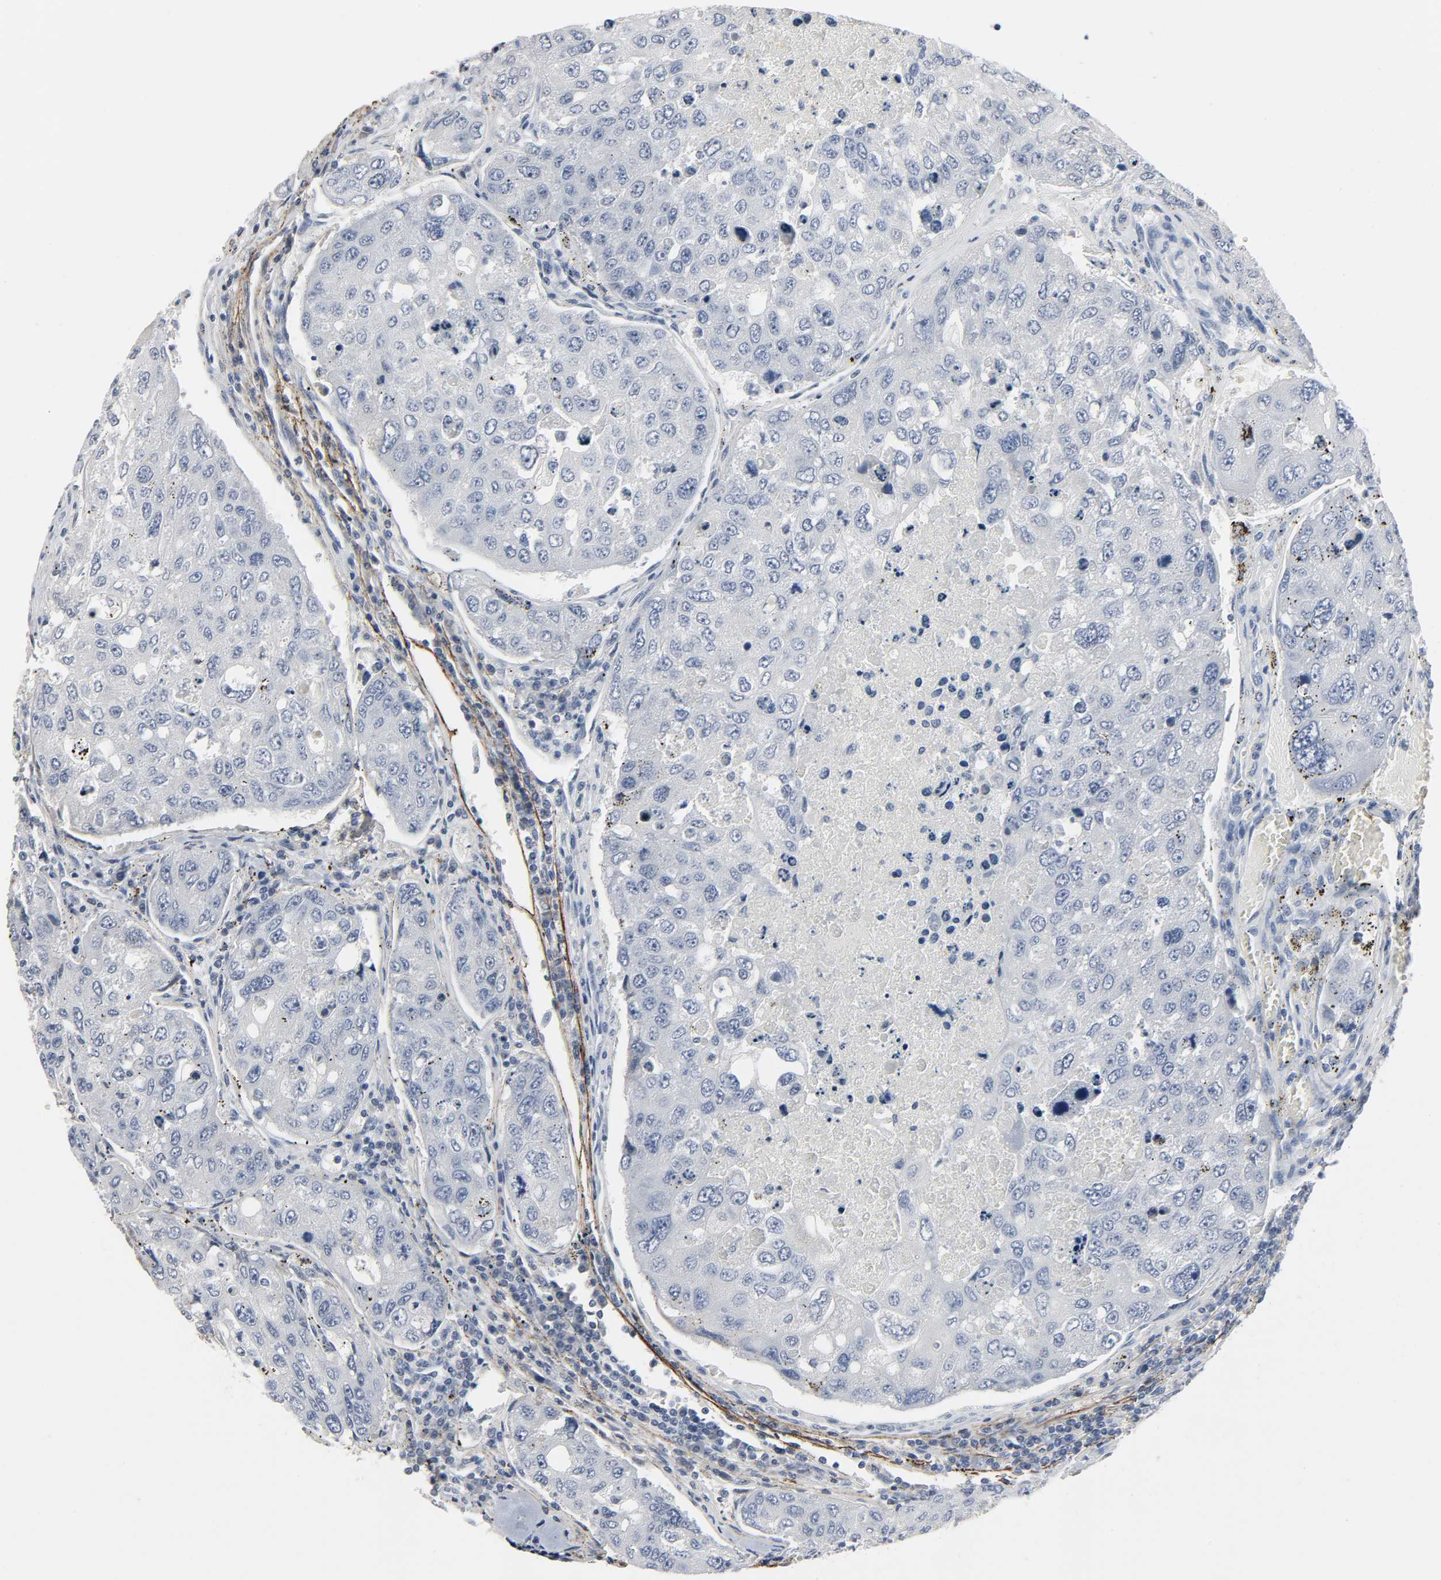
{"staining": {"intensity": "negative", "quantity": "none", "location": "none"}, "tissue": "urothelial cancer", "cell_type": "Tumor cells", "image_type": "cancer", "snomed": [{"axis": "morphology", "description": "Urothelial carcinoma, High grade"}, {"axis": "topography", "description": "Lymph node"}, {"axis": "topography", "description": "Urinary bladder"}], "caption": "Micrograph shows no significant protein positivity in tumor cells of high-grade urothelial carcinoma.", "gene": "FBLN5", "patient": {"sex": "male", "age": 51}}